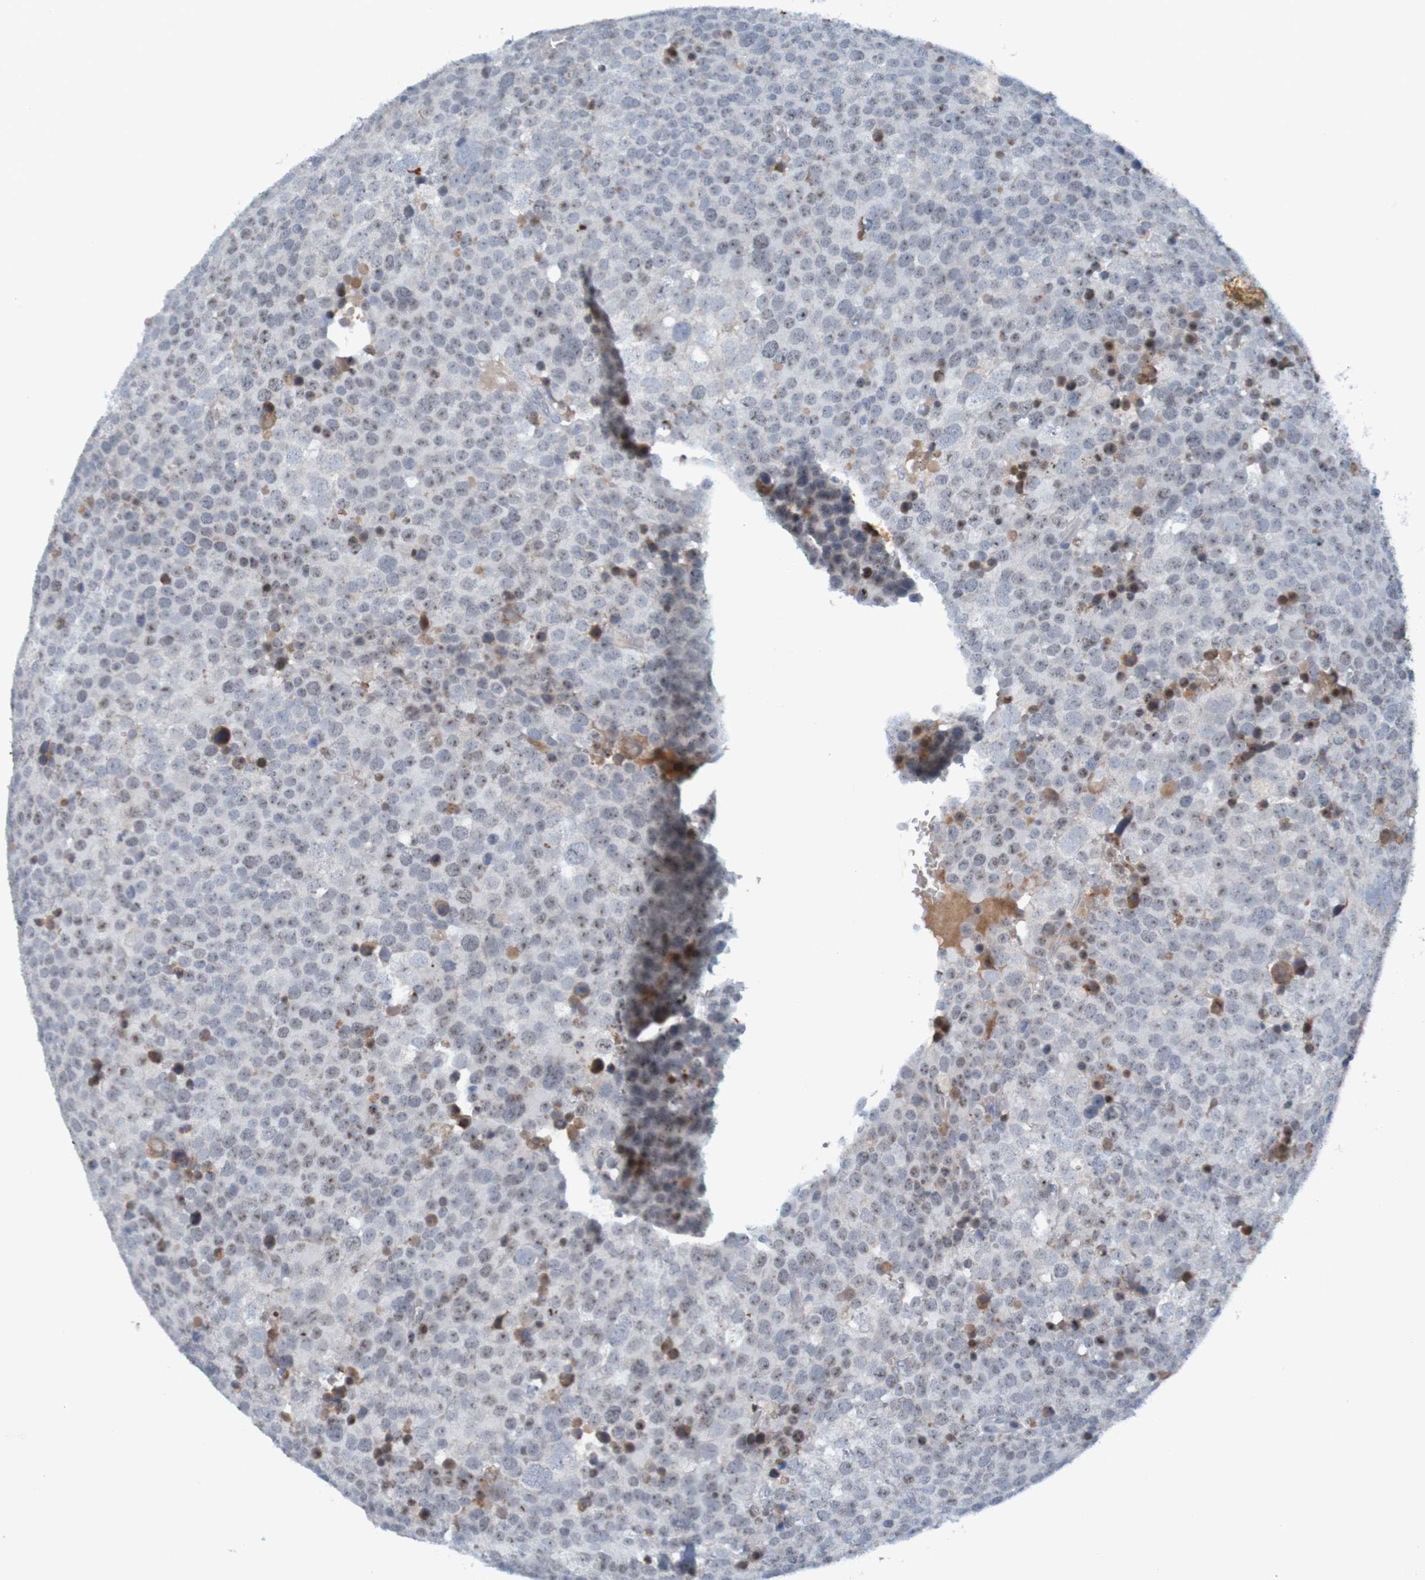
{"staining": {"intensity": "negative", "quantity": "none", "location": "none"}, "tissue": "testis cancer", "cell_type": "Tumor cells", "image_type": "cancer", "snomed": [{"axis": "morphology", "description": "Seminoma, NOS"}, {"axis": "topography", "description": "Testis"}], "caption": "Testis cancer (seminoma) was stained to show a protein in brown. There is no significant staining in tumor cells.", "gene": "USP36", "patient": {"sex": "male", "age": 71}}